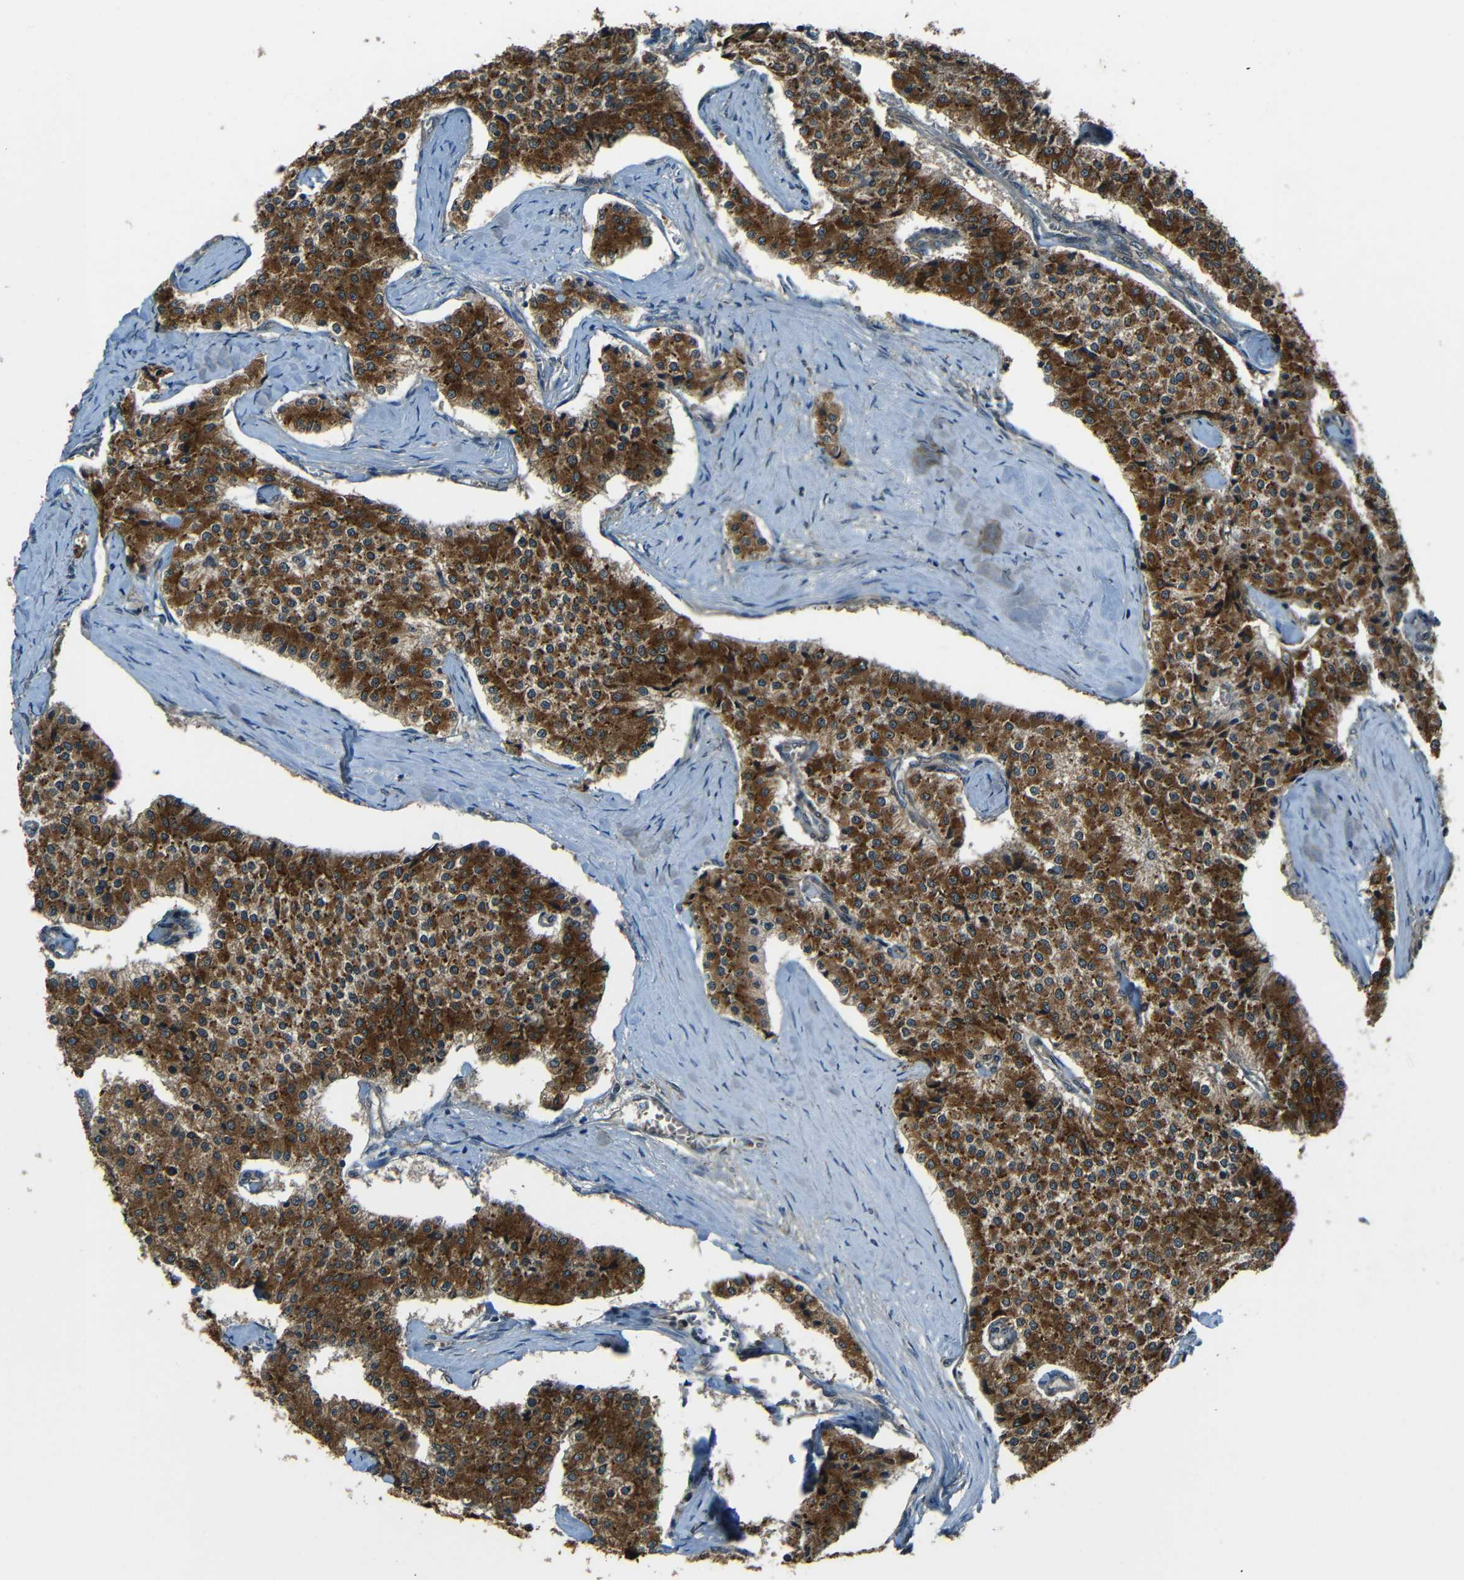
{"staining": {"intensity": "strong", "quantity": "25%-75%", "location": "cytoplasmic/membranous"}, "tissue": "carcinoid", "cell_type": "Tumor cells", "image_type": "cancer", "snomed": [{"axis": "morphology", "description": "Carcinoid, malignant, NOS"}, {"axis": "topography", "description": "Colon"}], "caption": "Protein staining demonstrates strong cytoplasmic/membranous positivity in about 25%-75% of tumor cells in carcinoid. The protein is shown in brown color, while the nuclei are stained blue.", "gene": "VAPB", "patient": {"sex": "female", "age": 52}}